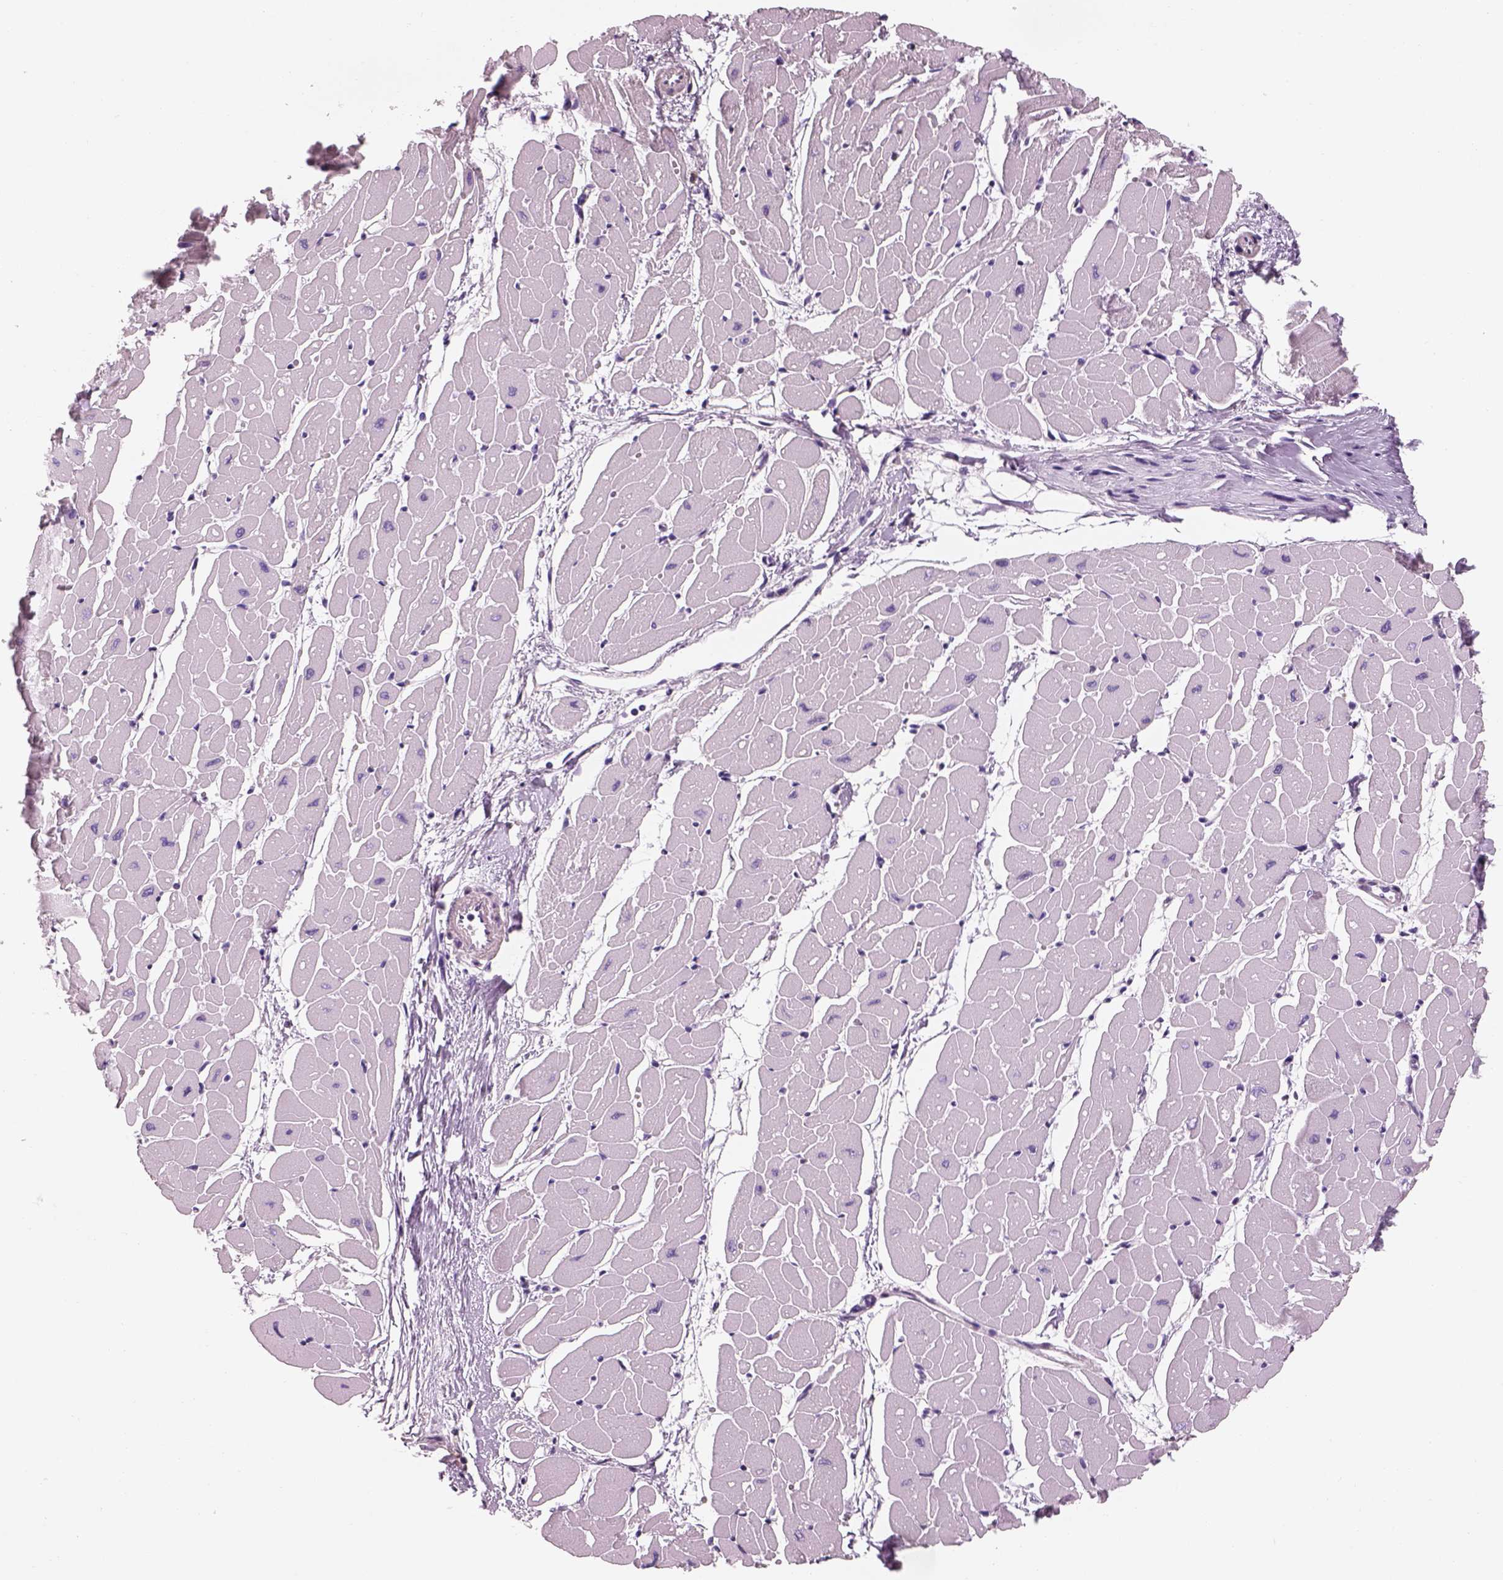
{"staining": {"intensity": "negative", "quantity": "none", "location": "none"}, "tissue": "heart muscle", "cell_type": "Cardiomyocytes", "image_type": "normal", "snomed": [{"axis": "morphology", "description": "Normal tissue, NOS"}, {"axis": "topography", "description": "Heart"}], "caption": "Image shows no protein positivity in cardiomyocytes of benign heart muscle. Brightfield microscopy of IHC stained with DAB (3,3'-diaminobenzidine) (brown) and hematoxylin (blue), captured at high magnification.", "gene": "OTUD6A", "patient": {"sex": "male", "age": 57}}